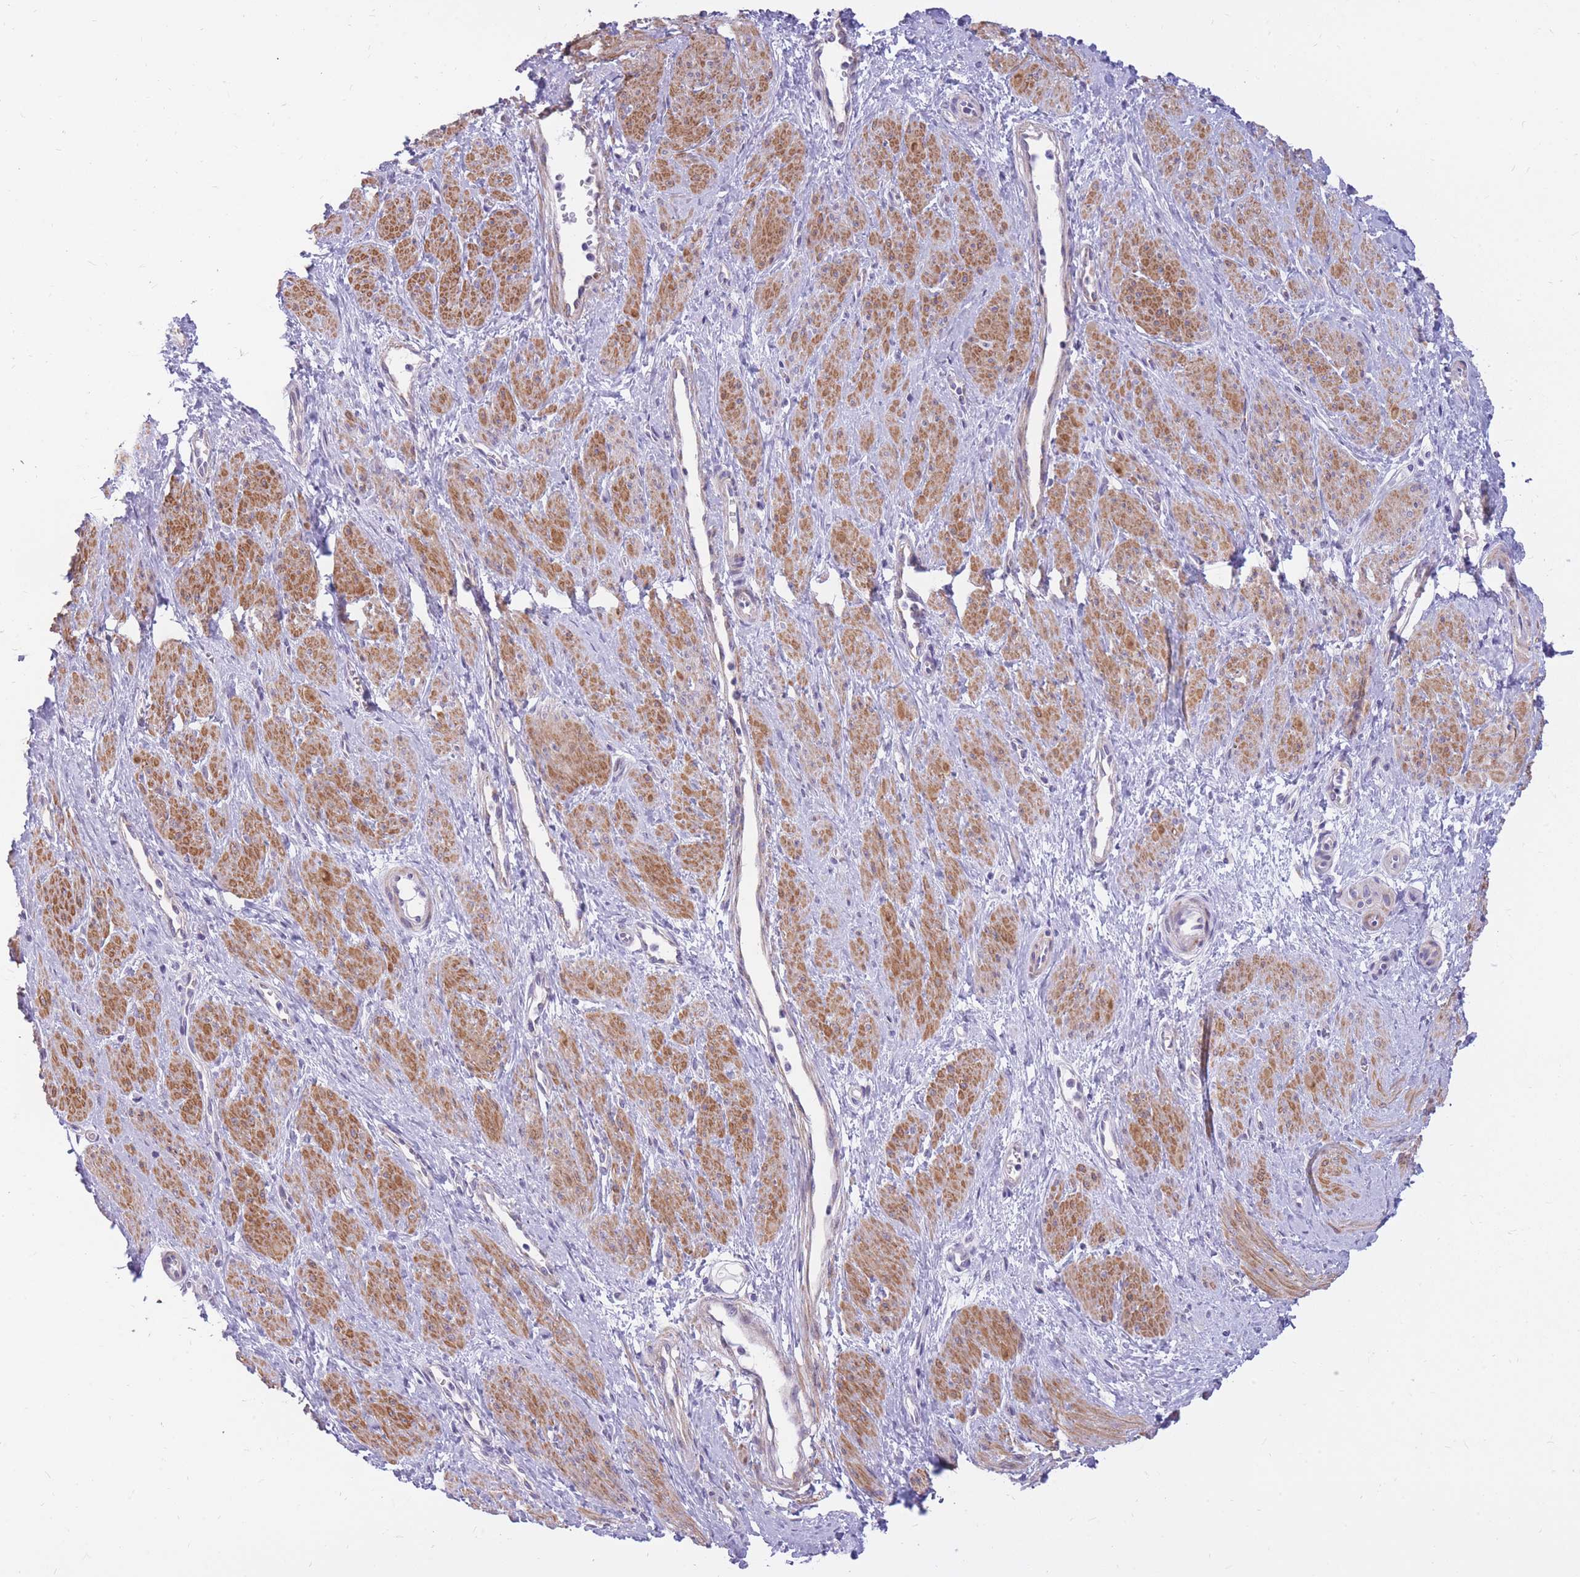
{"staining": {"intensity": "moderate", "quantity": "25%-75%", "location": "cytoplasmic/membranous"}, "tissue": "smooth muscle", "cell_type": "Smooth muscle cells", "image_type": "normal", "snomed": [{"axis": "morphology", "description": "Normal tissue, NOS"}, {"axis": "topography", "description": "Smooth muscle"}, {"axis": "topography", "description": "Uterus"}], "caption": "Immunohistochemistry image of normal smooth muscle: human smooth muscle stained using immunohistochemistry (IHC) displays medium levels of moderate protein expression localized specifically in the cytoplasmic/membranous of smooth muscle cells, appearing as a cytoplasmic/membranous brown color.", "gene": "RNF170", "patient": {"sex": "female", "age": 39}}